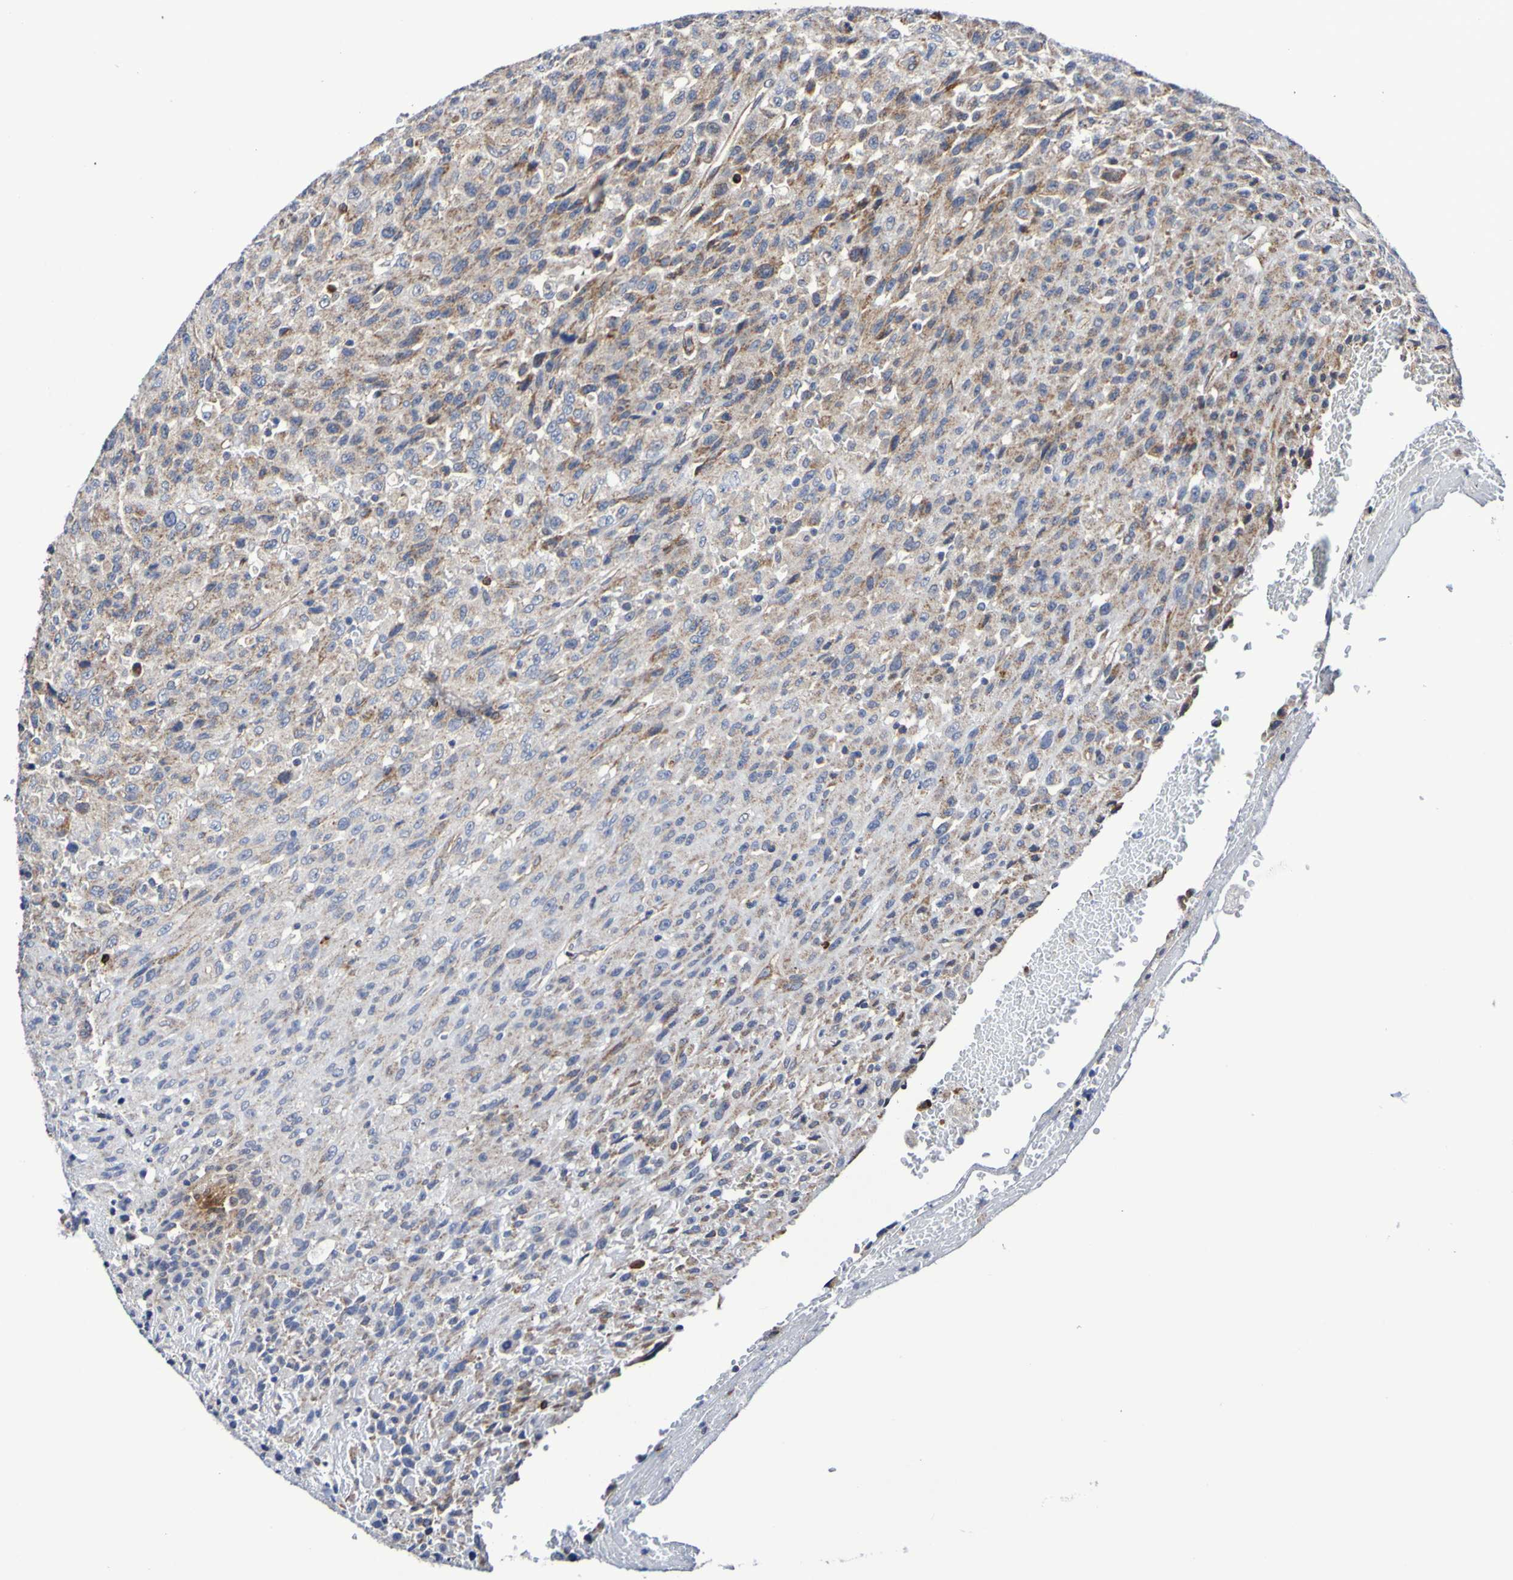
{"staining": {"intensity": "weak", "quantity": ">75%", "location": "cytoplasmic/membranous"}, "tissue": "urothelial cancer", "cell_type": "Tumor cells", "image_type": "cancer", "snomed": [{"axis": "morphology", "description": "Urothelial carcinoma, High grade"}, {"axis": "topography", "description": "Urinary bladder"}], "caption": "This is an image of IHC staining of urothelial carcinoma (high-grade), which shows weak staining in the cytoplasmic/membranous of tumor cells.", "gene": "GJB1", "patient": {"sex": "male", "age": 66}}